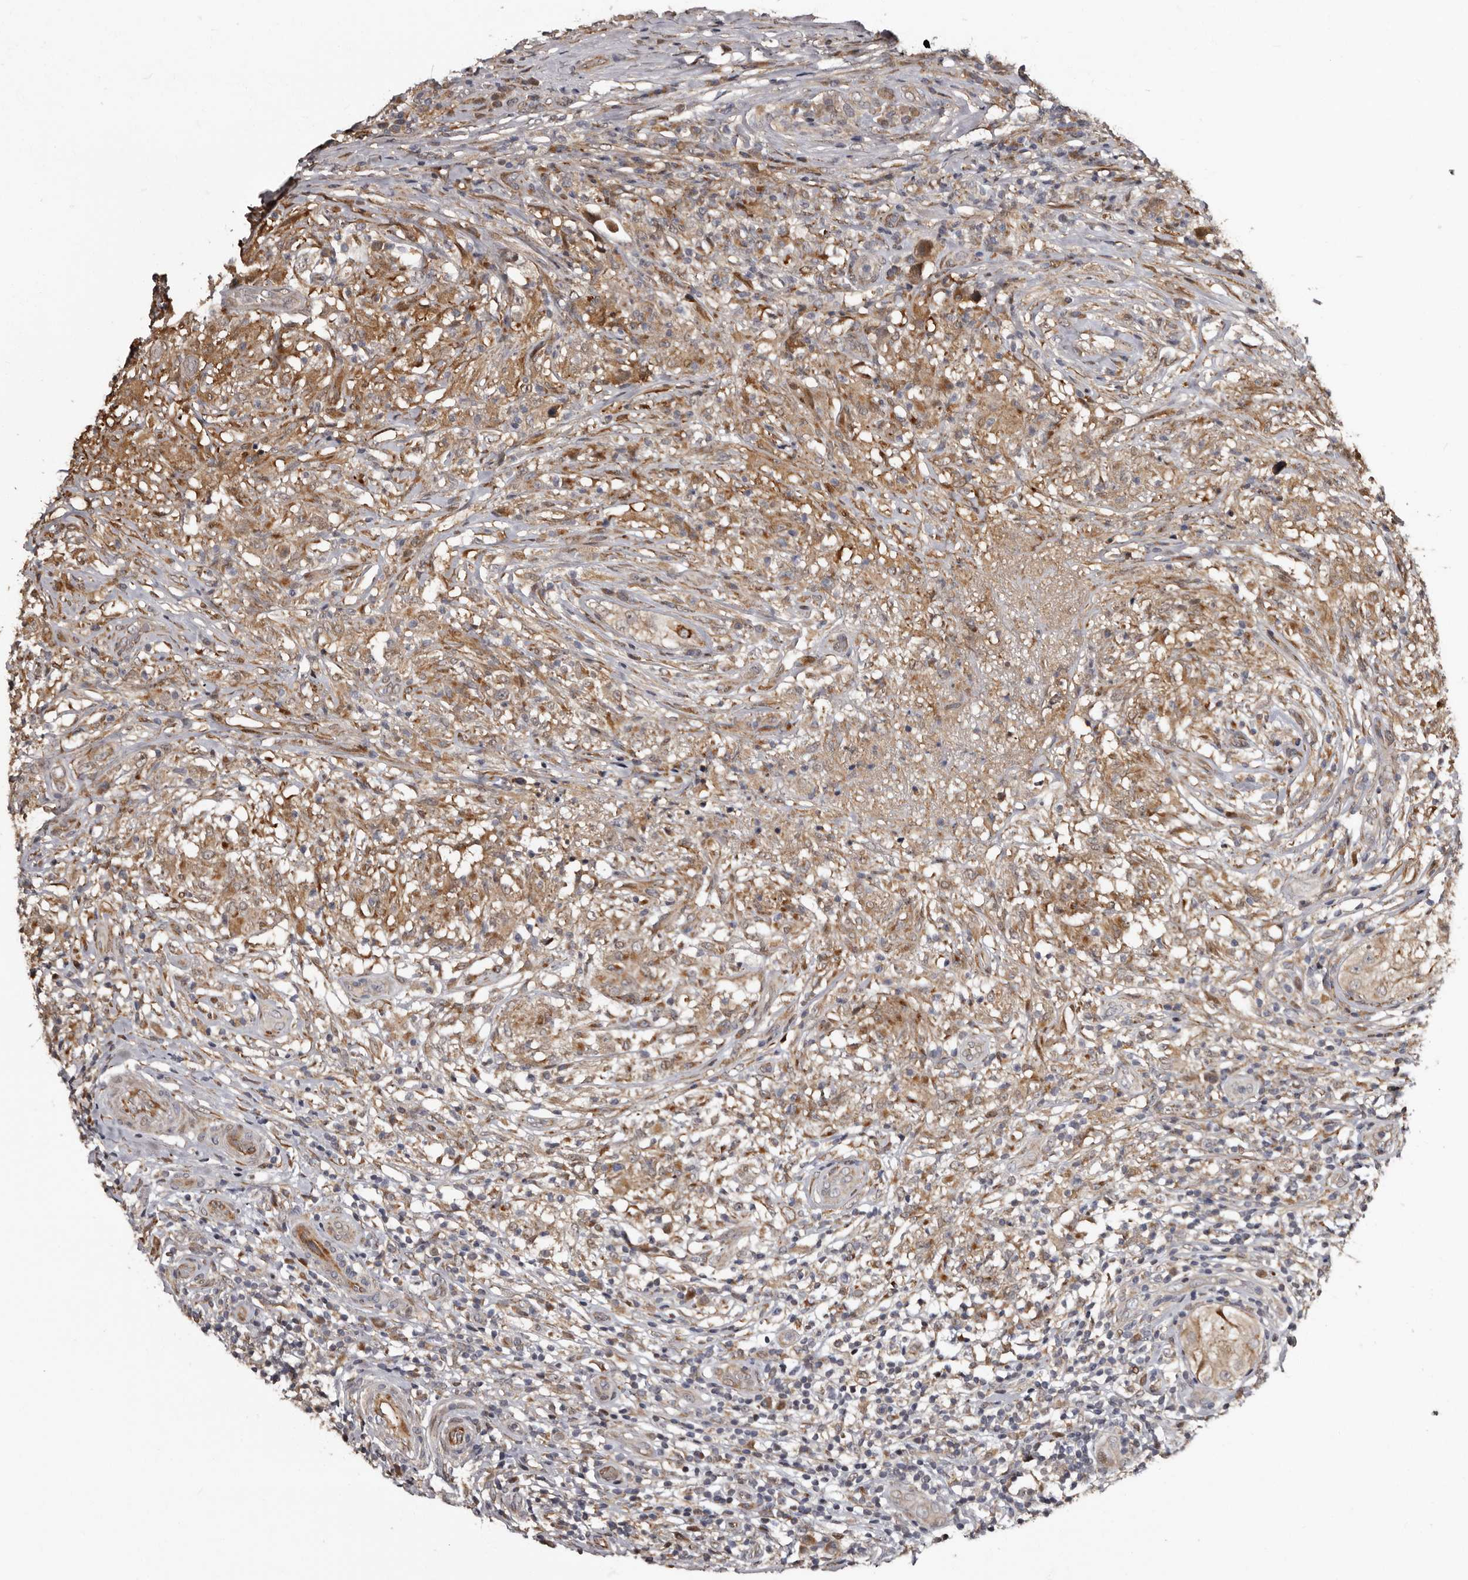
{"staining": {"intensity": "moderate", "quantity": ">75%", "location": "cytoplasmic/membranous"}, "tissue": "testis cancer", "cell_type": "Tumor cells", "image_type": "cancer", "snomed": [{"axis": "morphology", "description": "Seminoma, NOS"}, {"axis": "topography", "description": "Testis"}], "caption": "DAB immunohistochemical staining of testis cancer (seminoma) exhibits moderate cytoplasmic/membranous protein expression in about >75% of tumor cells. The staining is performed using DAB brown chromogen to label protein expression. The nuclei are counter-stained blue using hematoxylin.", "gene": "SERTAD4", "patient": {"sex": "male", "age": 49}}